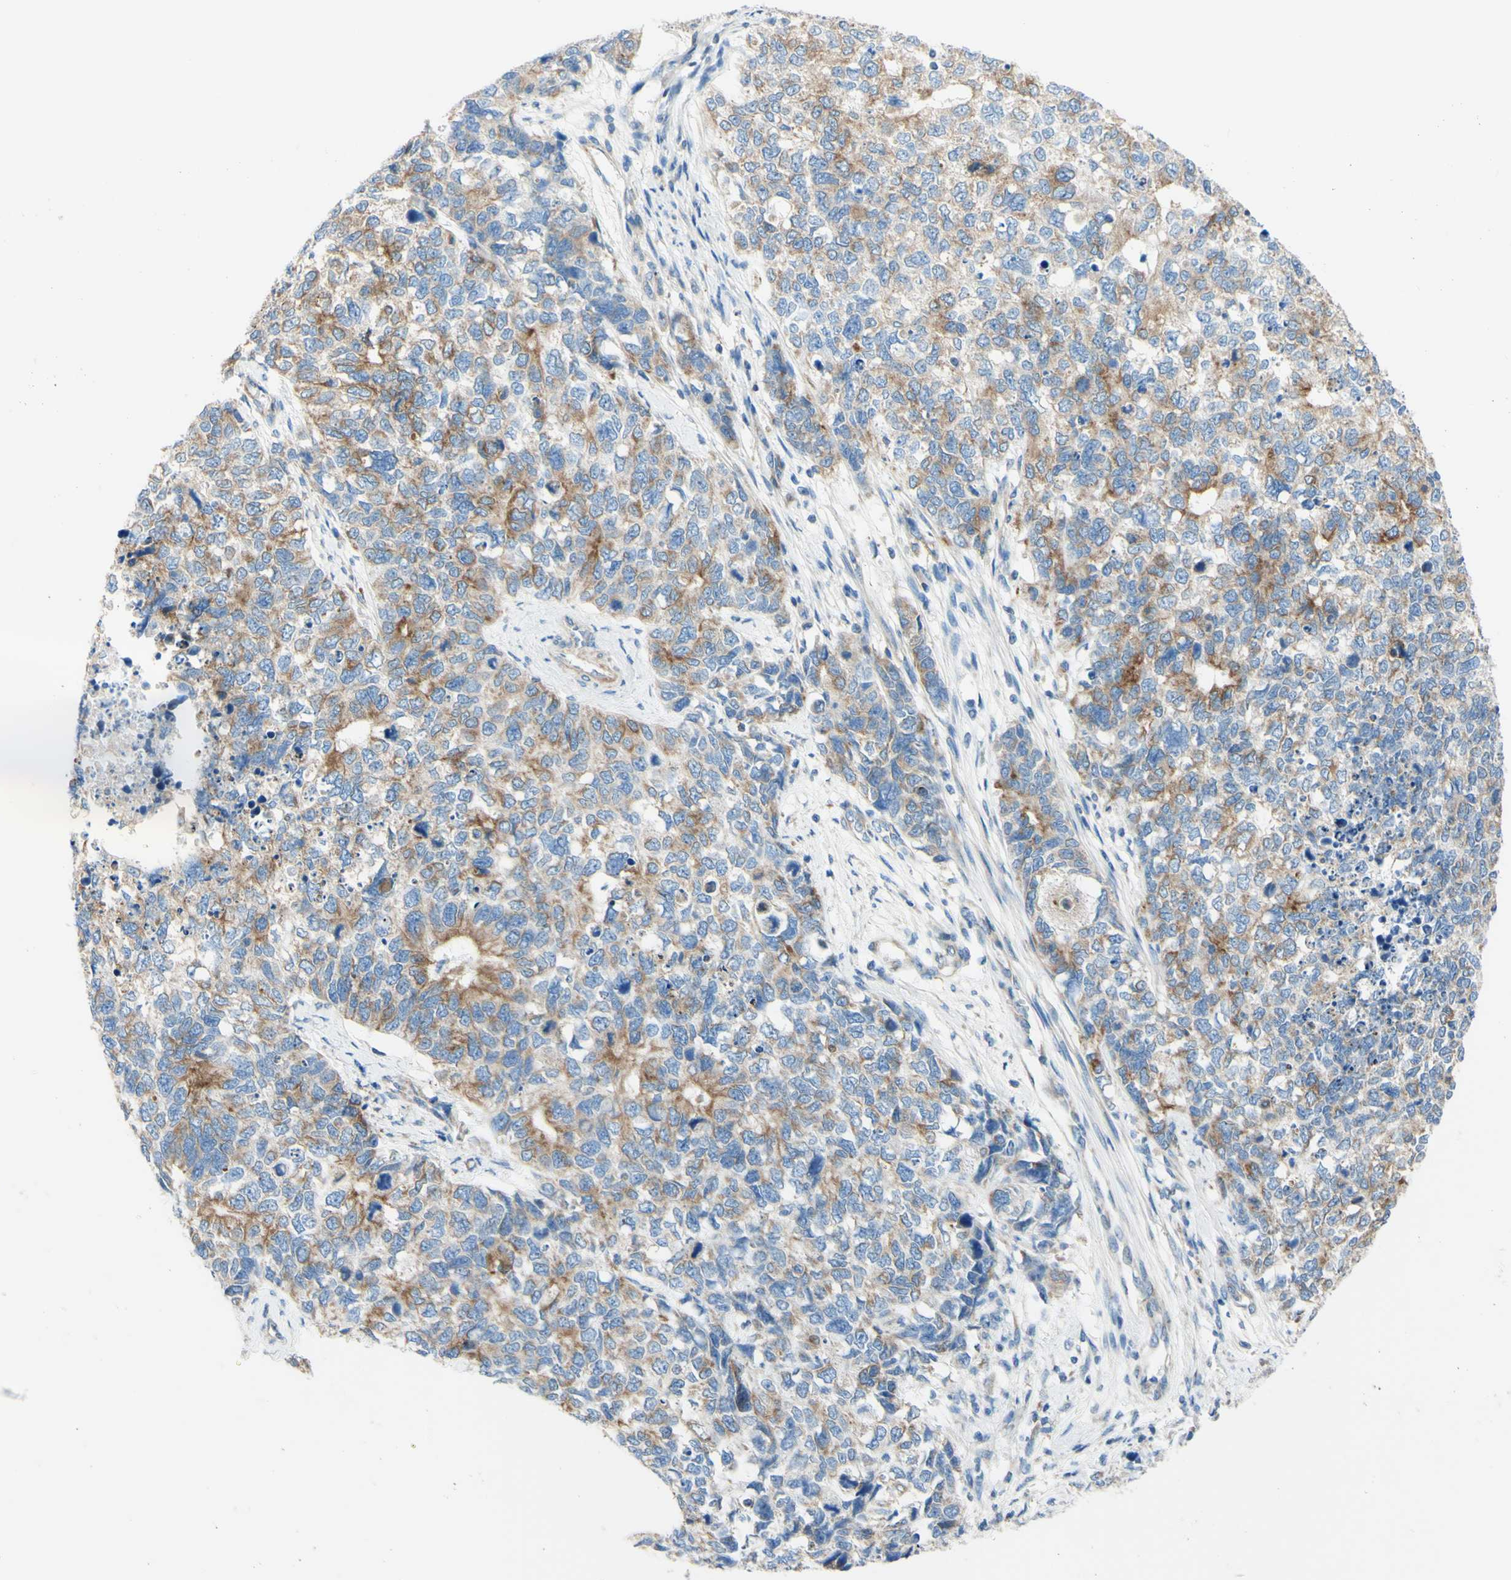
{"staining": {"intensity": "weak", "quantity": "<25%", "location": "cytoplasmic/membranous"}, "tissue": "cervical cancer", "cell_type": "Tumor cells", "image_type": "cancer", "snomed": [{"axis": "morphology", "description": "Squamous cell carcinoma, NOS"}, {"axis": "topography", "description": "Cervix"}], "caption": "The micrograph exhibits no staining of tumor cells in cervical cancer (squamous cell carcinoma). (Stains: DAB immunohistochemistry (IHC) with hematoxylin counter stain, Microscopy: brightfield microscopy at high magnification).", "gene": "RETREG2", "patient": {"sex": "female", "age": 63}}